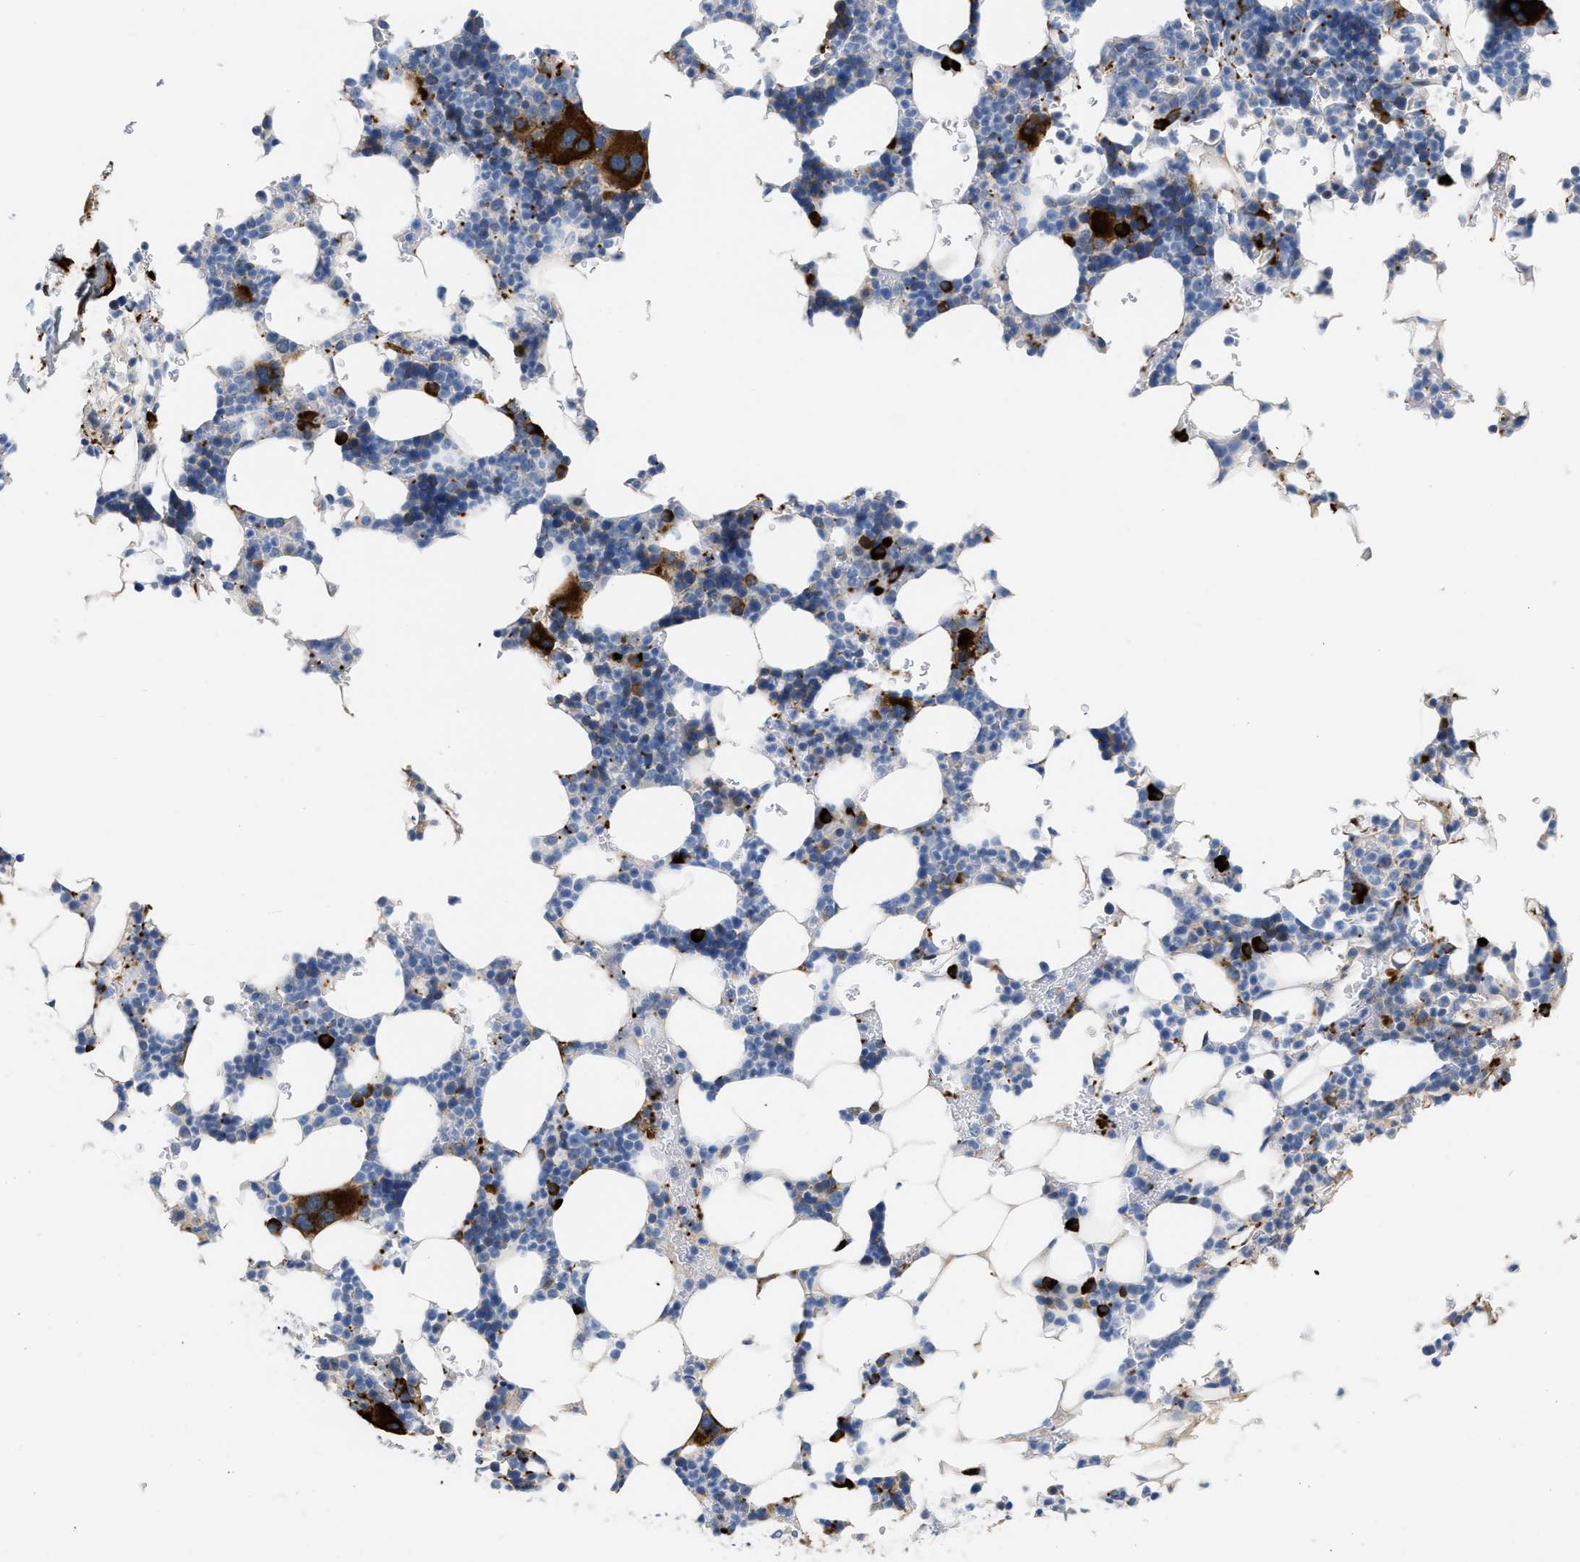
{"staining": {"intensity": "strong", "quantity": "<25%", "location": "cytoplasmic/membranous"}, "tissue": "bone marrow", "cell_type": "Hematopoietic cells", "image_type": "normal", "snomed": [{"axis": "morphology", "description": "Normal tissue, NOS"}, {"axis": "topography", "description": "Bone marrow"}], "caption": "Immunohistochemical staining of benign human bone marrow reveals strong cytoplasmic/membranous protein staining in about <25% of hematopoietic cells. The protein is shown in brown color, while the nuclei are stained blue.", "gene": "FGF18", "patient": {"sex": "female", "age": 81}}